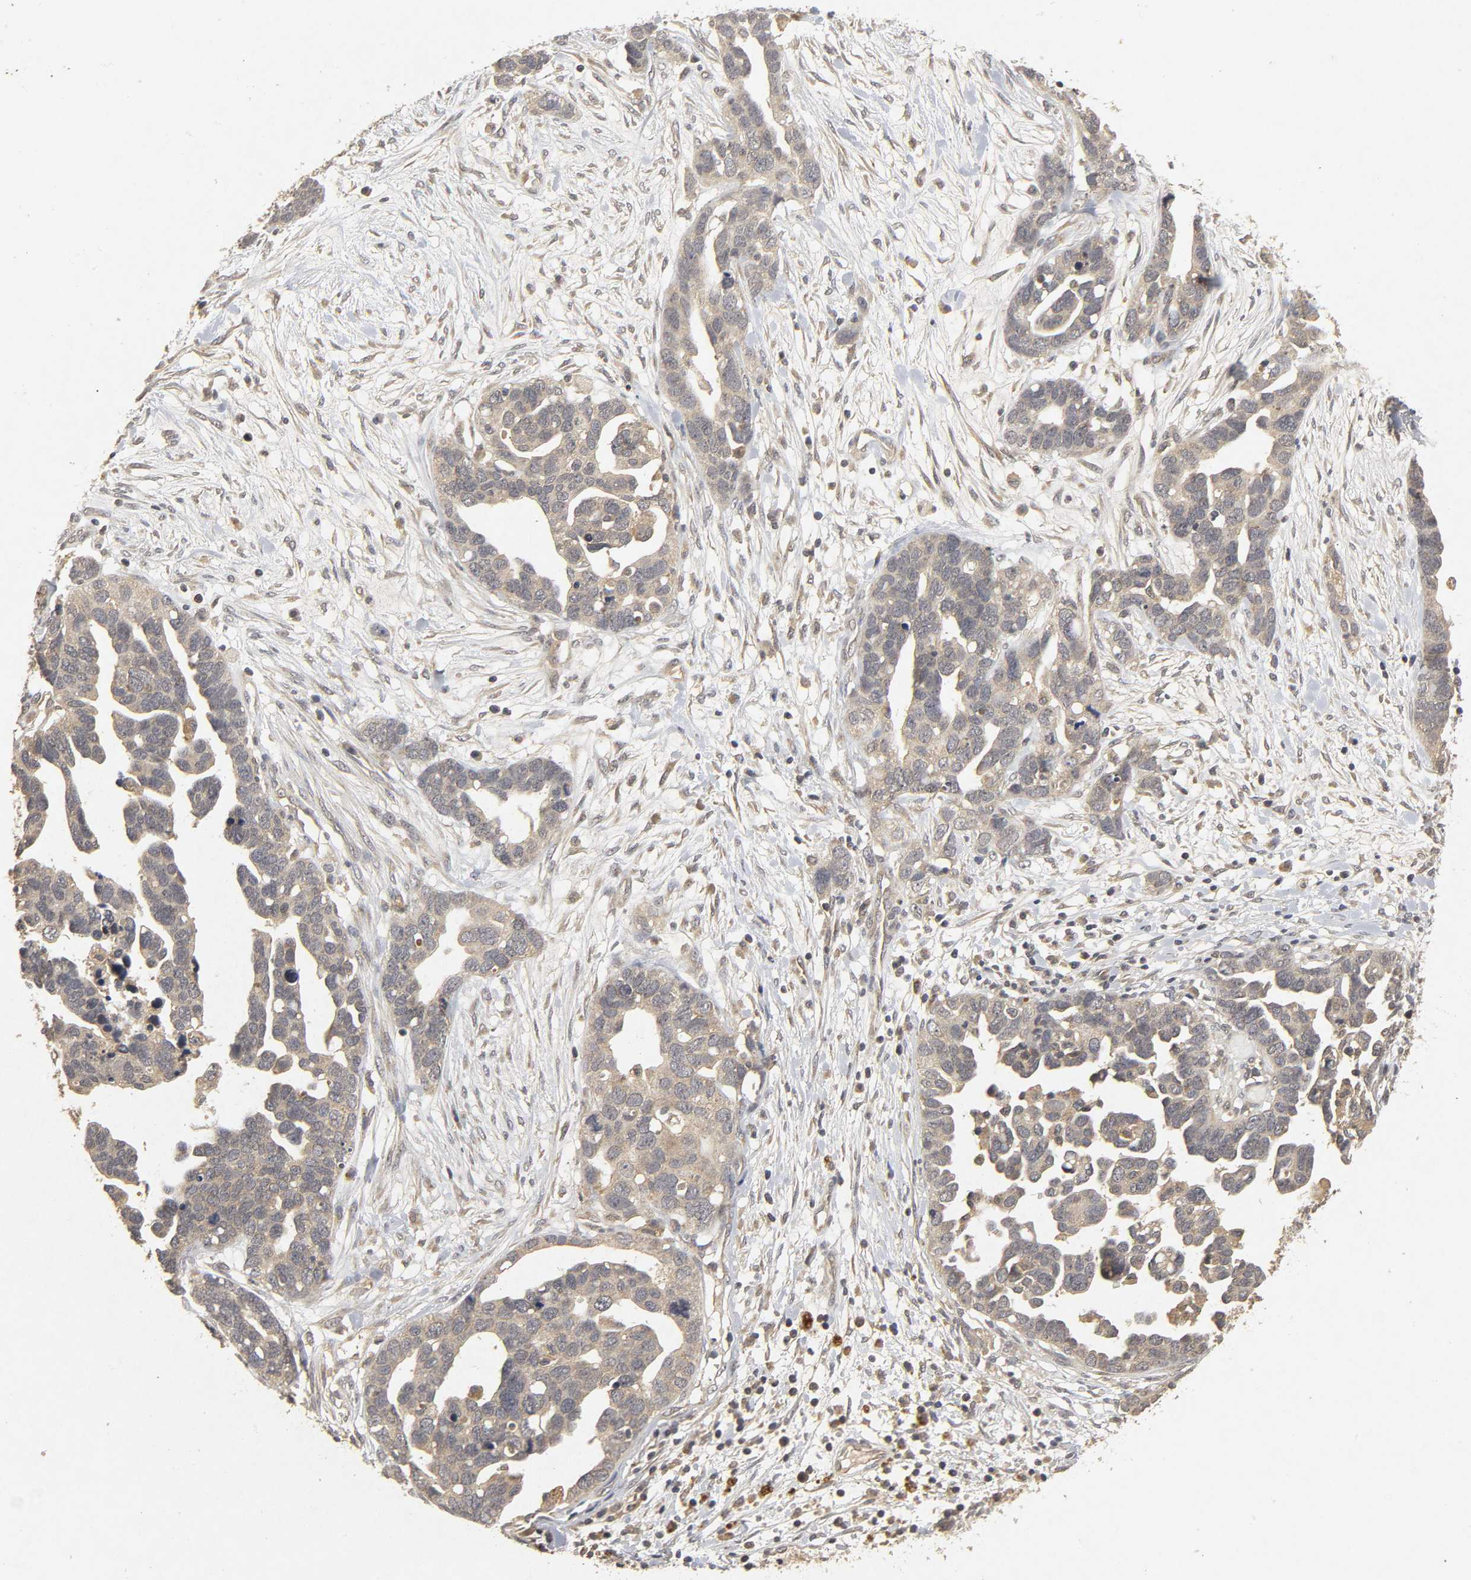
{"staining": {"intensity": "weak", "quantity": "25%-75%", "location": "cytoplasmic/membranous"}, "tissue": "ovarian cancer", "cell_type": "Tumor cells", "image_type": "cancer", "snomed": [{"axis": "morphology", "description": "Cystadenocarcinoma, serous, NOS"}, {"axis": "topography", "description": "Ovary"}], "caption": "Immunohistochemical staining of human ovarian cancer exhibits weak cytoplasmic/membranous protein positivity in about 25%-75% of tumor cells.", "gene": "TRAF6", "patient": {"sex": "female", "age": 54}}